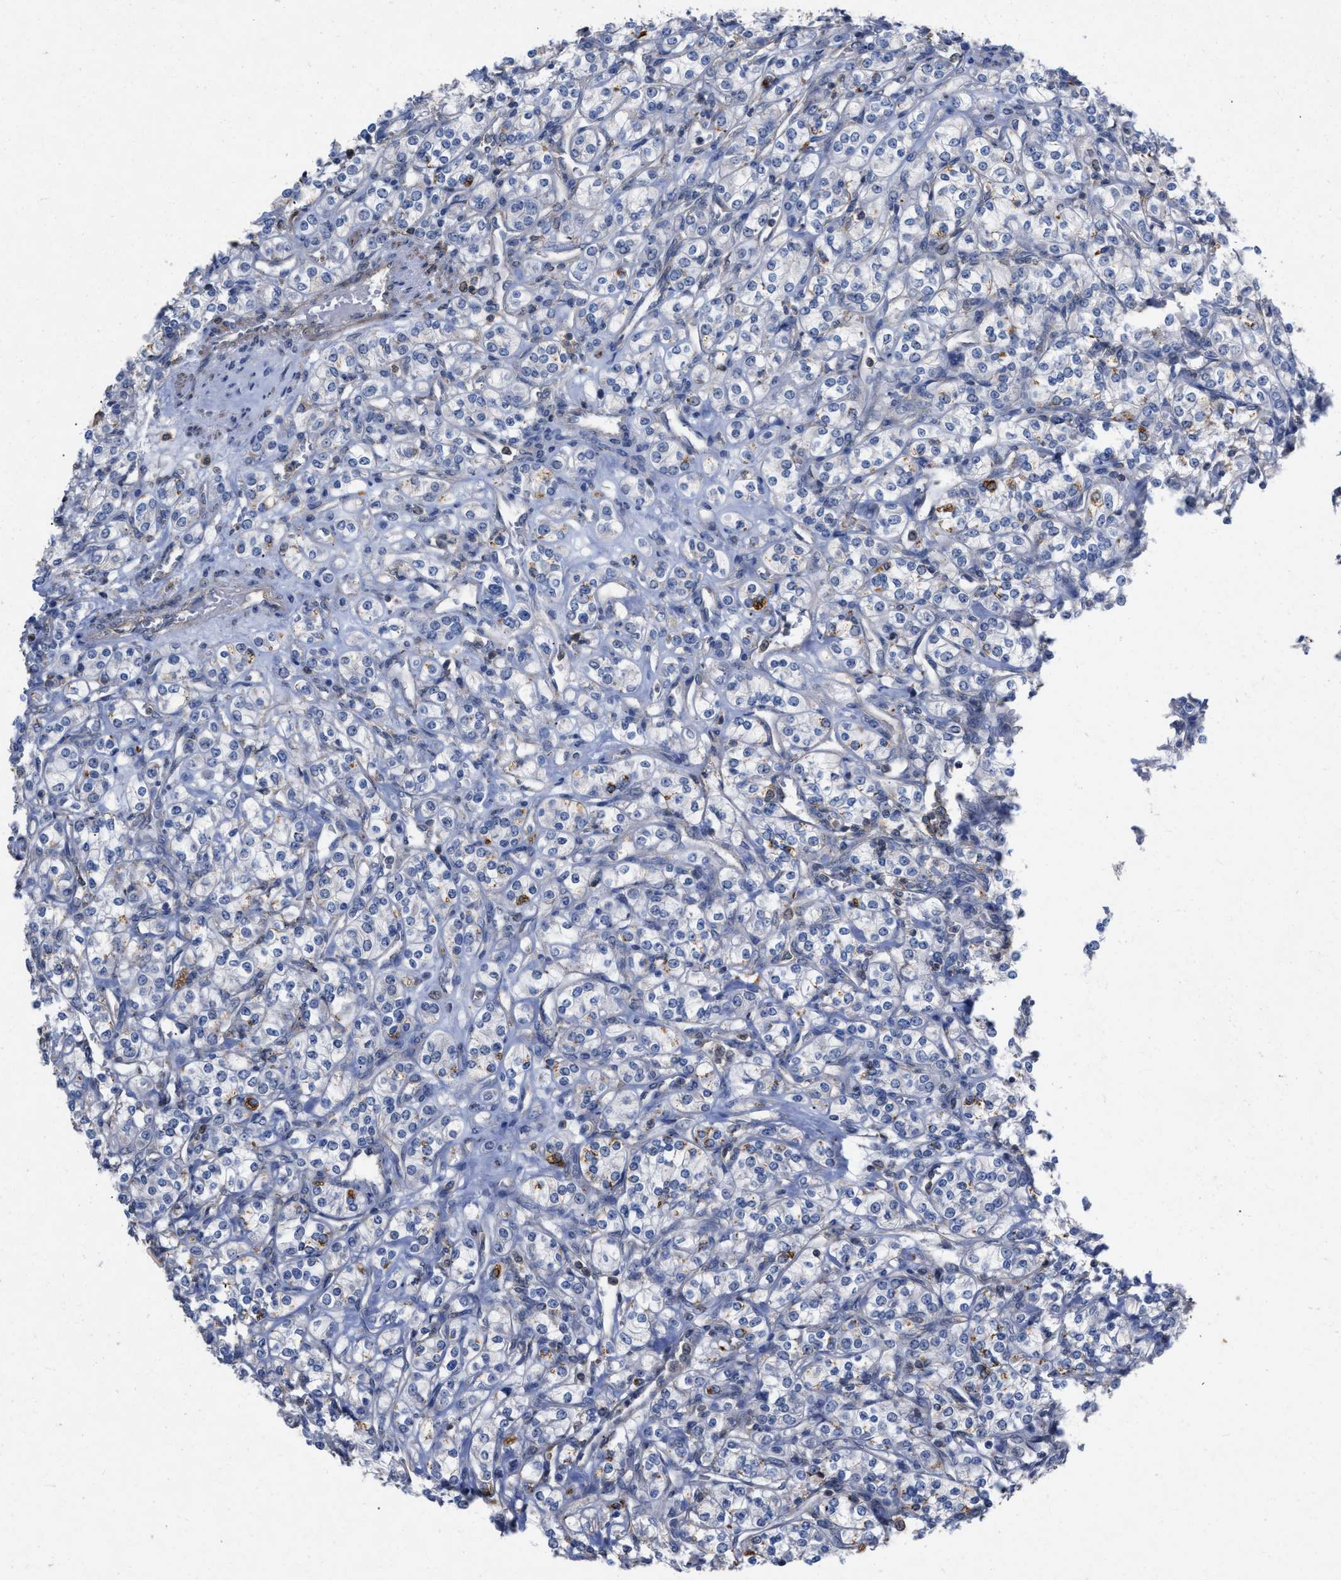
{"staining": {"intensity": "moderate", "quantity": "<25%", "location": "cytoplasmic/membranous"}, "tissue": "renal cancer", "cell_type": "Tumor cells", "image_type": "cancer", "snomed": [{"axis": "morphology", "description": "Adenocarcinoma, NOS"}, {"axis": "topography", "description": "Kidney"}], "caption": "Protein analysis of adenocarcinoma (renal) tissue displays moderate cytoplasmic/membranous staining in approximately <25% of tumor cells.", "gene": "TMEM131", "patient": {"sex": "male", "age": 77}}